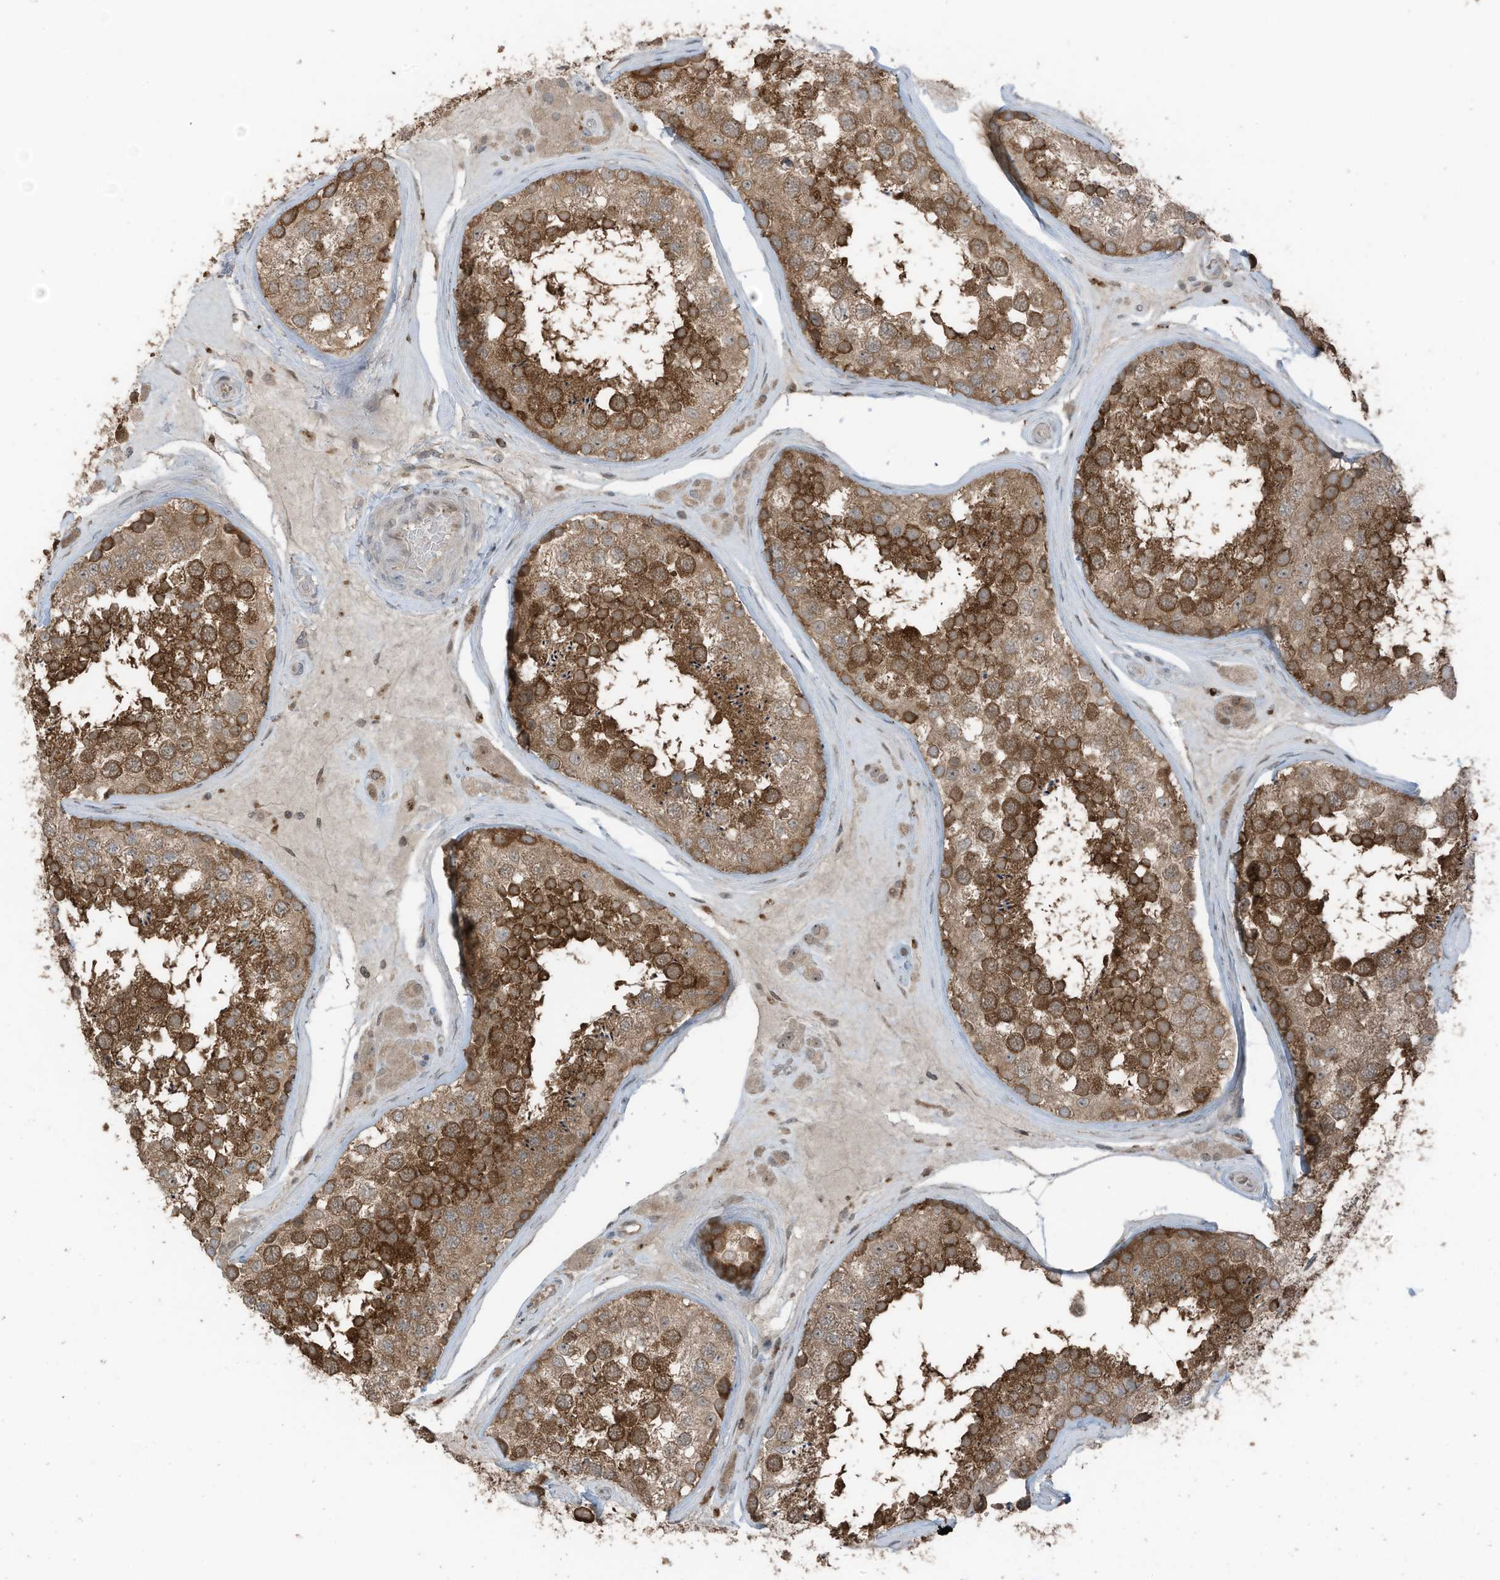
{"staining": {"intensity": "strong", "quantity": "25%-75%", "location": "cytoplasmic/membranous"}, "tissue": "testis", "cell_type": "Cells in seminiferous ducts", "image_type": "normal", "snomed": [{"axis": "morphology", "description": "Normal tissue, NOS"}, {"axis": "topography", "description": "Testis"}], "caption": "This image displays IHC staining of normal human testis, with high strong cytoplasmic/membranous staining in approximately 25%-75% of cells in seminiferous ducts.", "gene": "TXNDC9", "patient": {"sex": "male", "age": 46}}